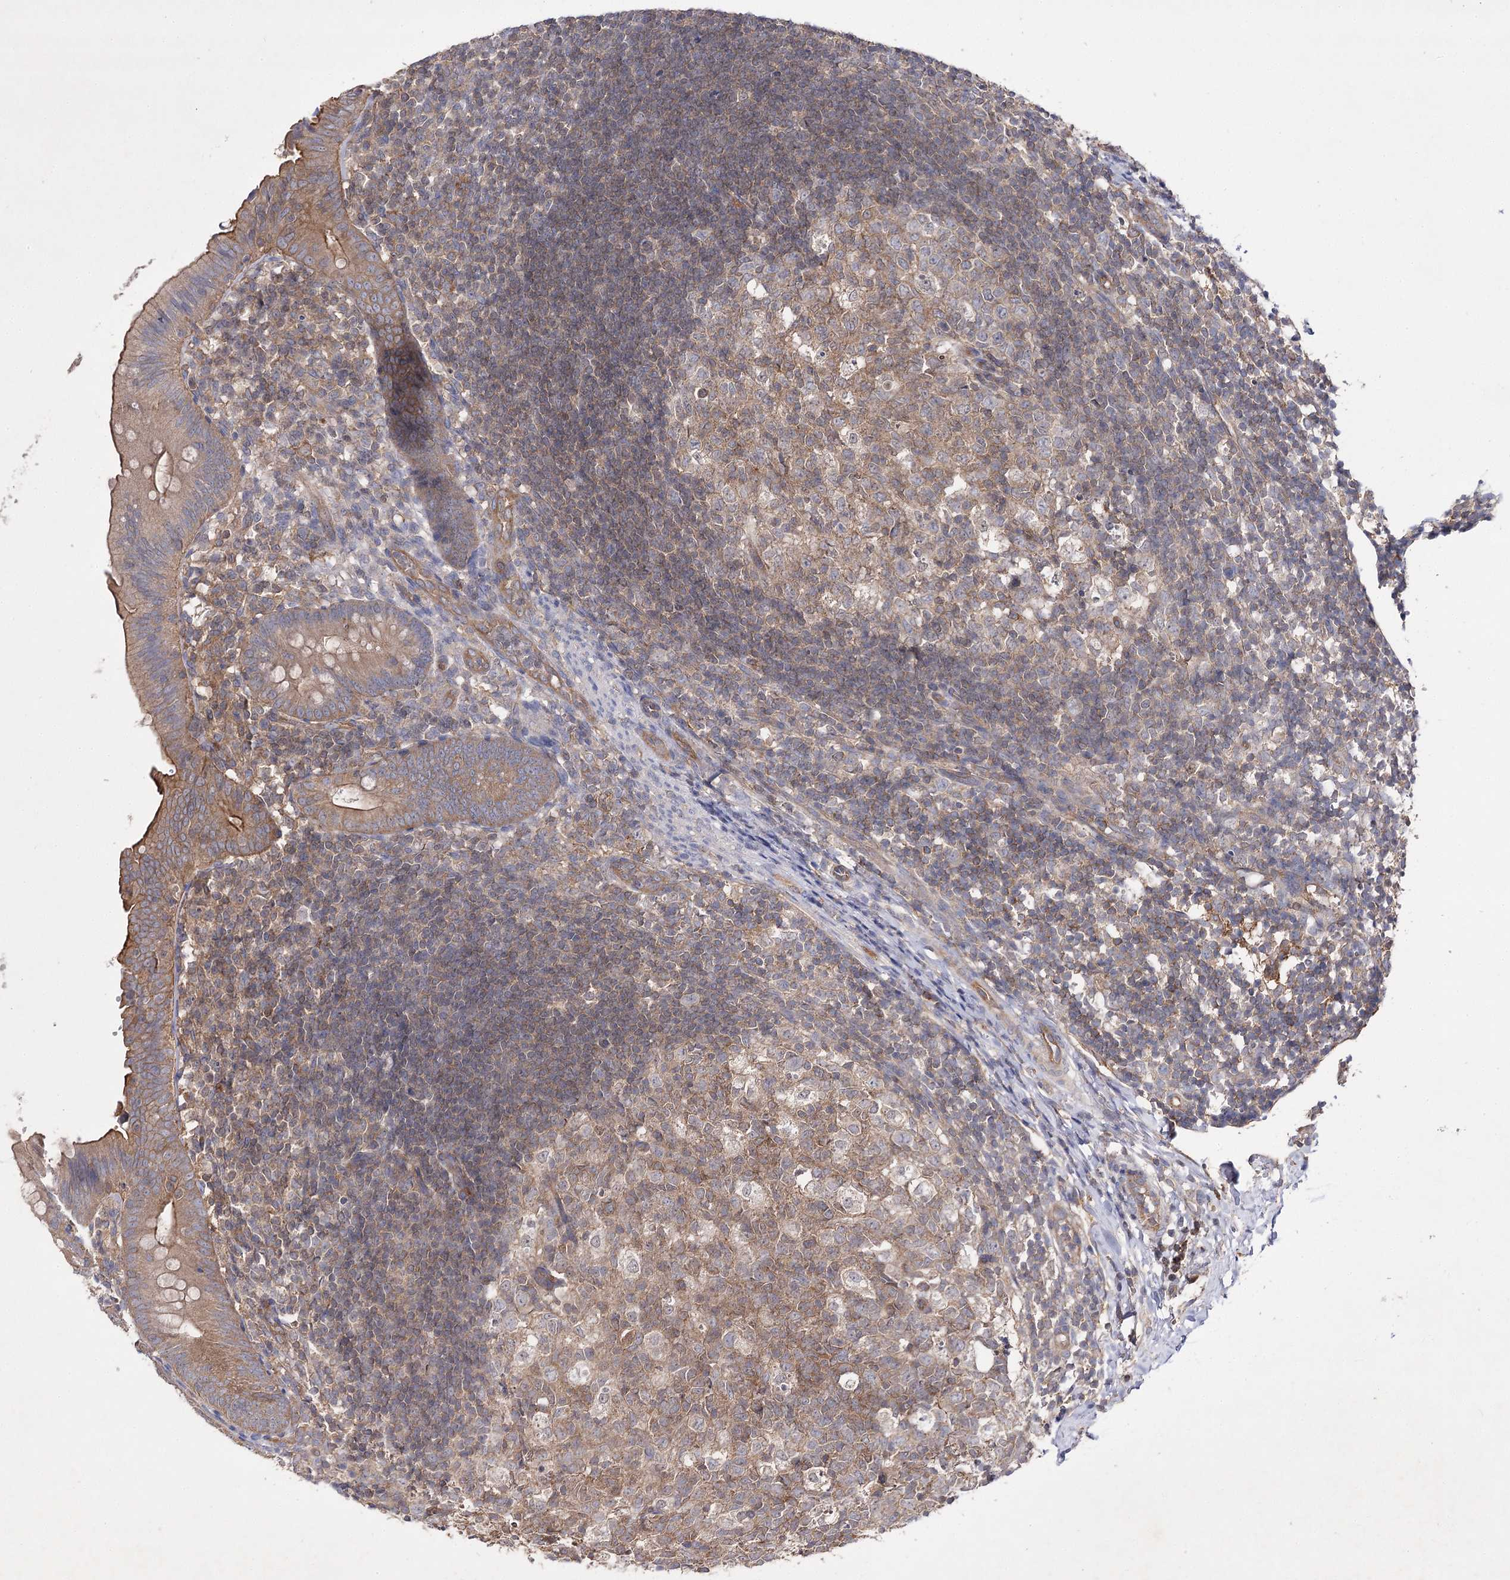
{"staining": {"intensity": "moderate", "quantity": ">75%", "location": "cytoplasmic/membranous"}, "tissue": "appendix", "cell_type": "Glandular cells", "image_type": "normal", "snomed": [{"axis": "morphology", "description": "Normal tissue, NOS"}, {"axis": "topography", "description": "Appendix"}], "caption": "Brown immunohistochemical staining in benign appendix exhibits moderate cytoplasmic/membranous staining in about >75% of glandular cells.", "gene": "BCR", "patient": {"sex": "male", "age": 1}}